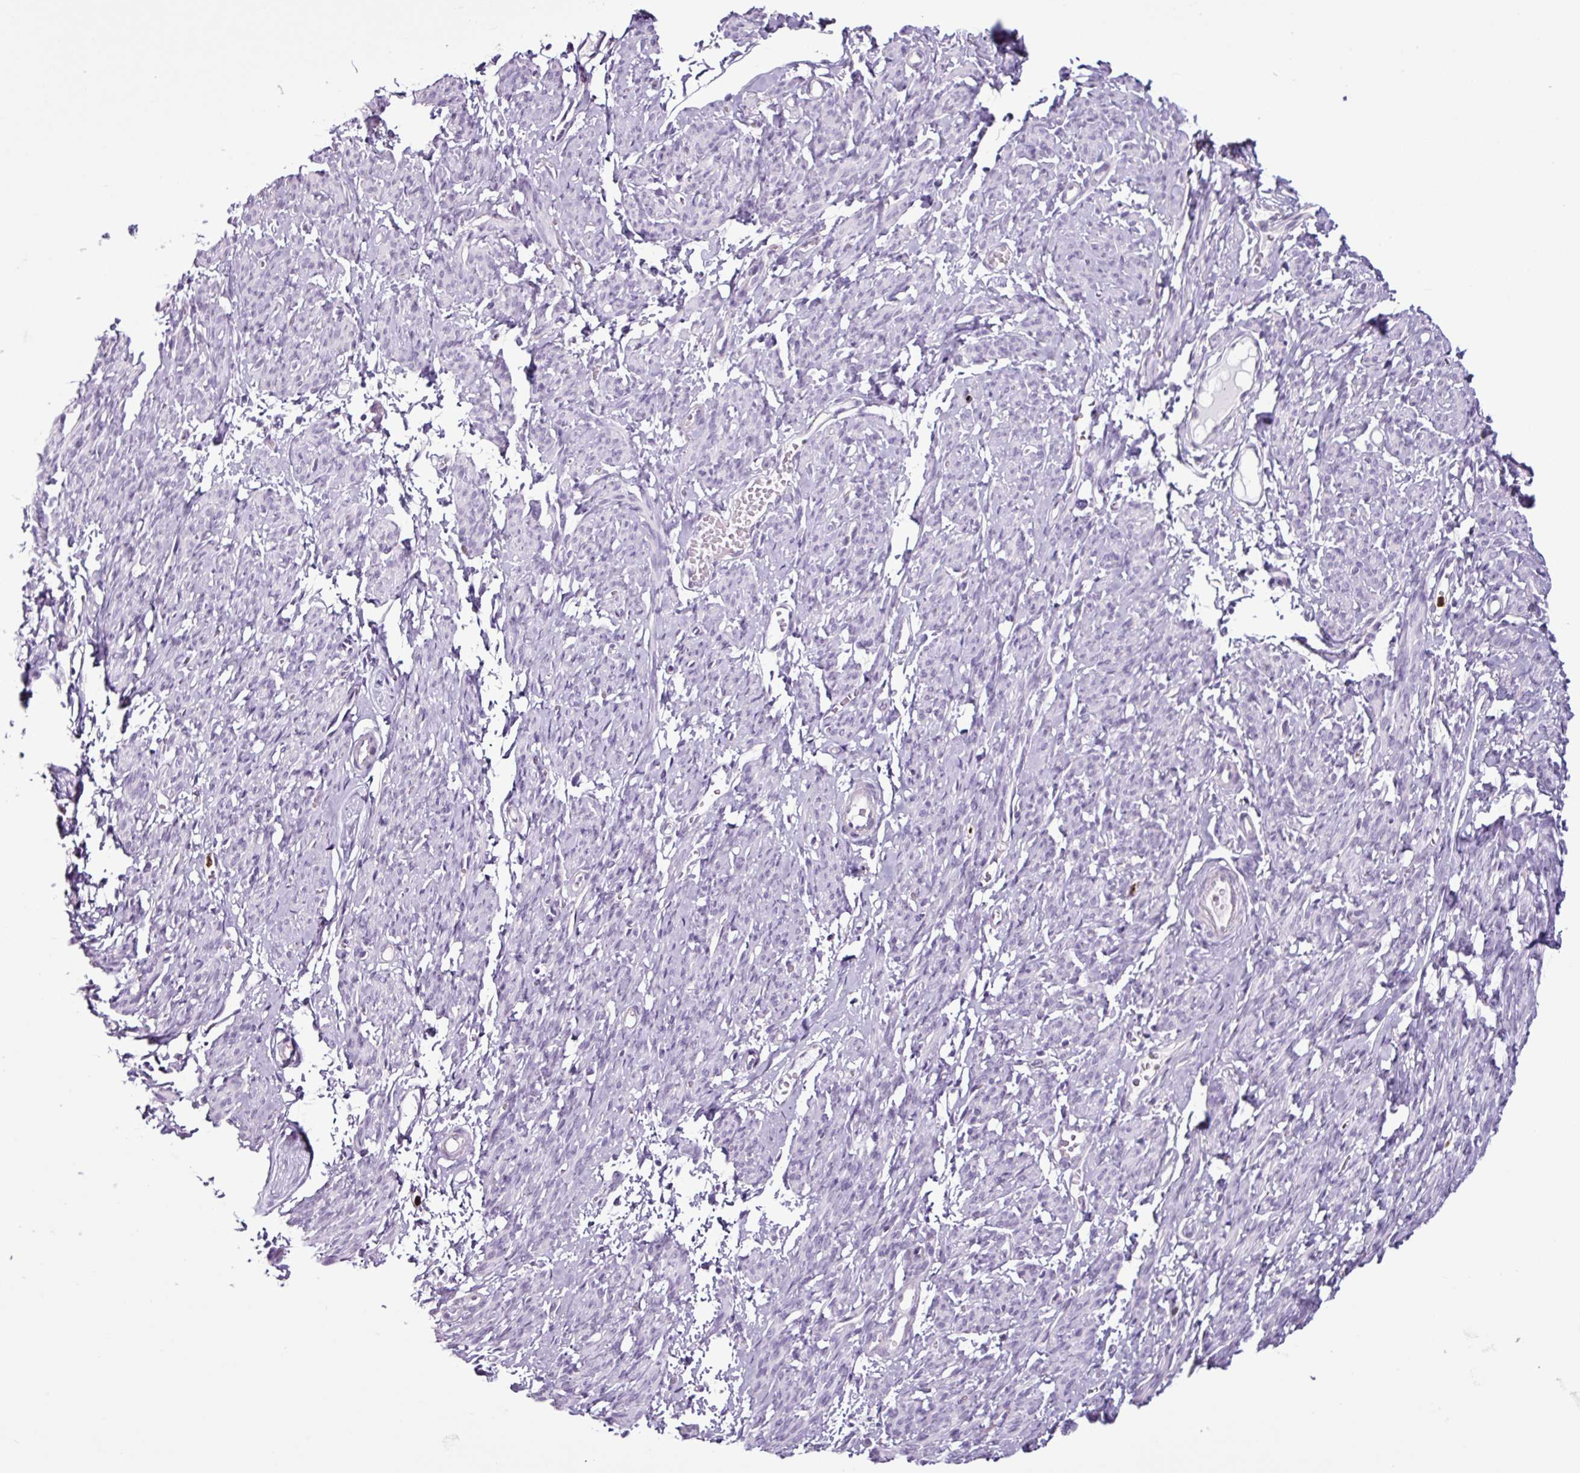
{"staining": {"intensity": "negative", "quantity": "none", "location": "none"}, "tissue": "smooth muscle", "cell_type": "Smooth muscle cells", "image_type": "normal", "snomed": [{"axis": "morphology", "description": "Normal tissue, NOS"}, {"axis": "topography", "description": "Smooth muscle"}], "caption": "Protein analysis of normal smooth muscle demonstrates no significant expression in smooth muscle cells.", "gene": "TMEM178A", "patient": {"sex": "female", "age": 65}}